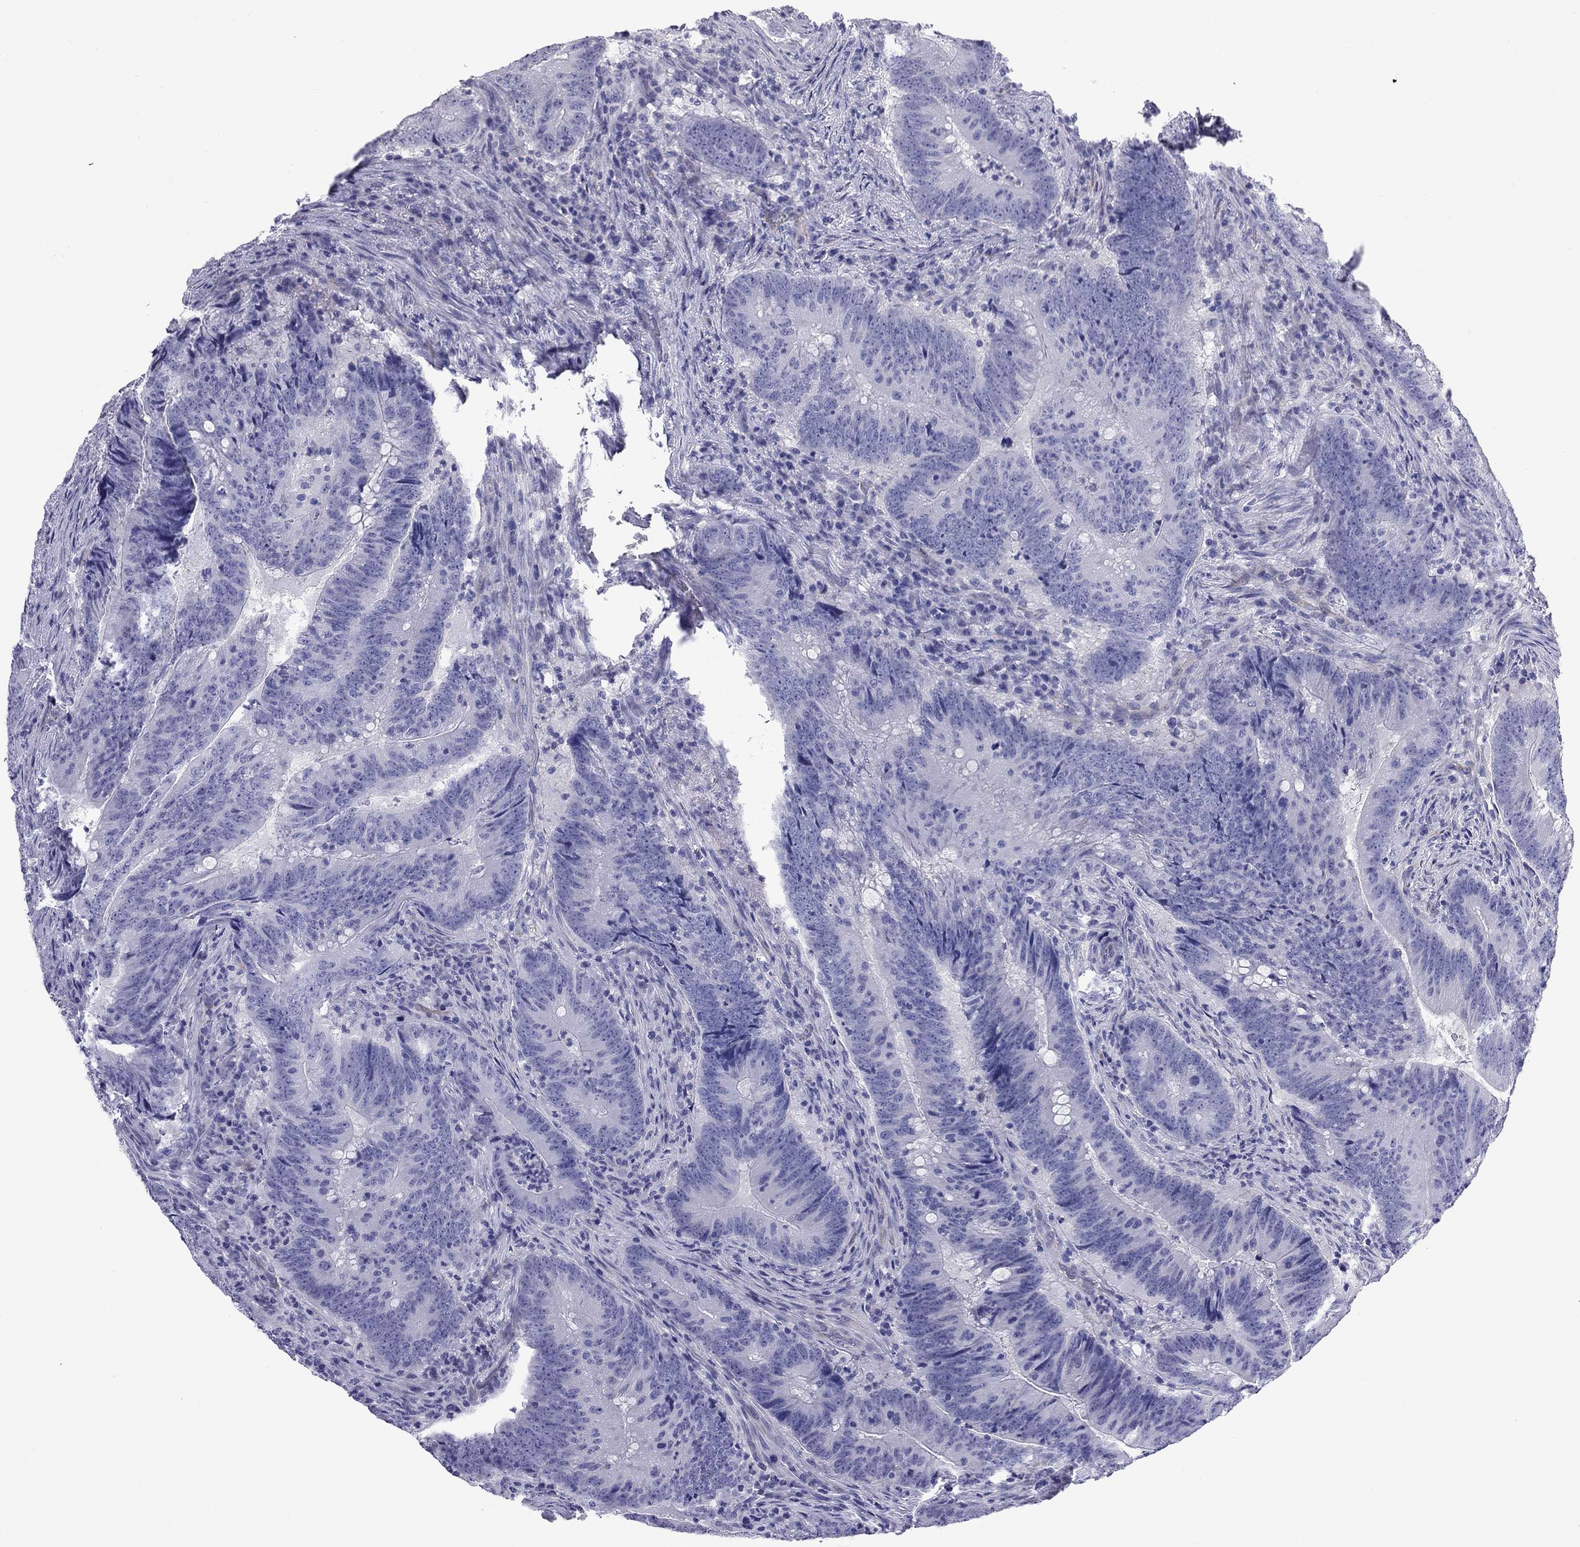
{"staining": {"intensity": "negative", "quantity": "none", "location": "none"}, "tissue": "colorectal cancer", "cell_type": "Tumor cells", "image_type": "cancer", "snomed": [{"axis": "morphology", "description": "Adenocarcinoma, NOS"}, {"axis": "topography", "description": "Colon"}], "caption": "This is a image of immunohistochemistry staining of adenocarcinoma (colorectal), which shows no positivity in tumor cells. (Immunohistochemistry (ihc), brightfield microscopy, high magnification).", "gene": "FSCN3", "patient": {"sex": "female", "age": 87}}